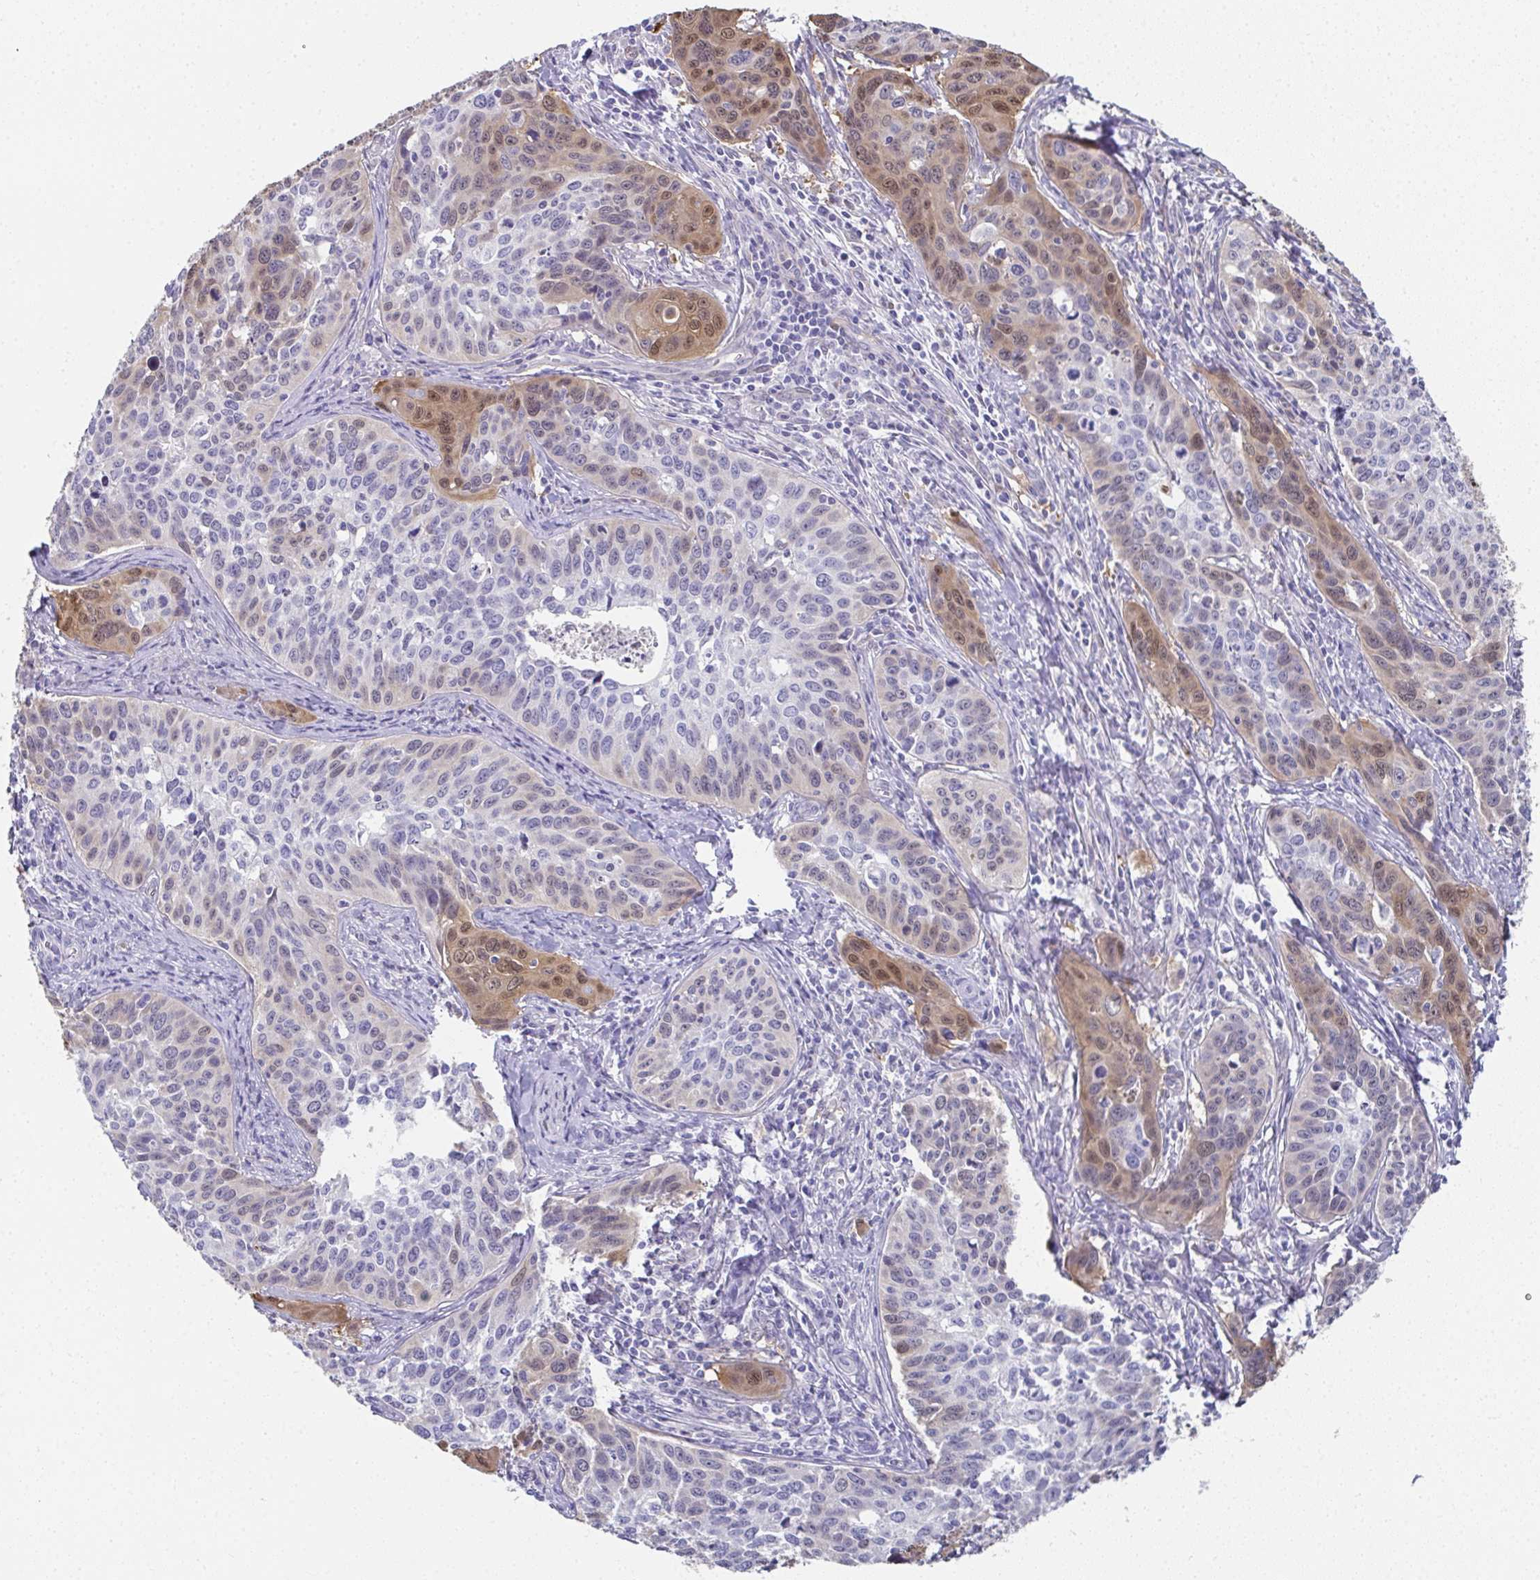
{"staining": {"intensity": "weak", "quantity": "<25%", "location": "cytoplasmic/membranous,nuclear"}, "tissue": "cervical cancer", "cell_type": "Tumor cells", "image_type": "cancer", "snomed": [{"axis": "morphology", "description": "Squamous cell carcinoma, NOS"}, {"axis": "topography", "description": "Cervix"}], "caption": "Micrograph shows no significant protein staining in tumor cells of cervical cancer (squamous cell carcinoma). (Stains: DAB immunohistochemistry with hematoxylin counter stain, Microscopy: brightfield microscopy at high magnification).", "gene": "RBP1", "patient": {"sex": "female", "age": 31}}